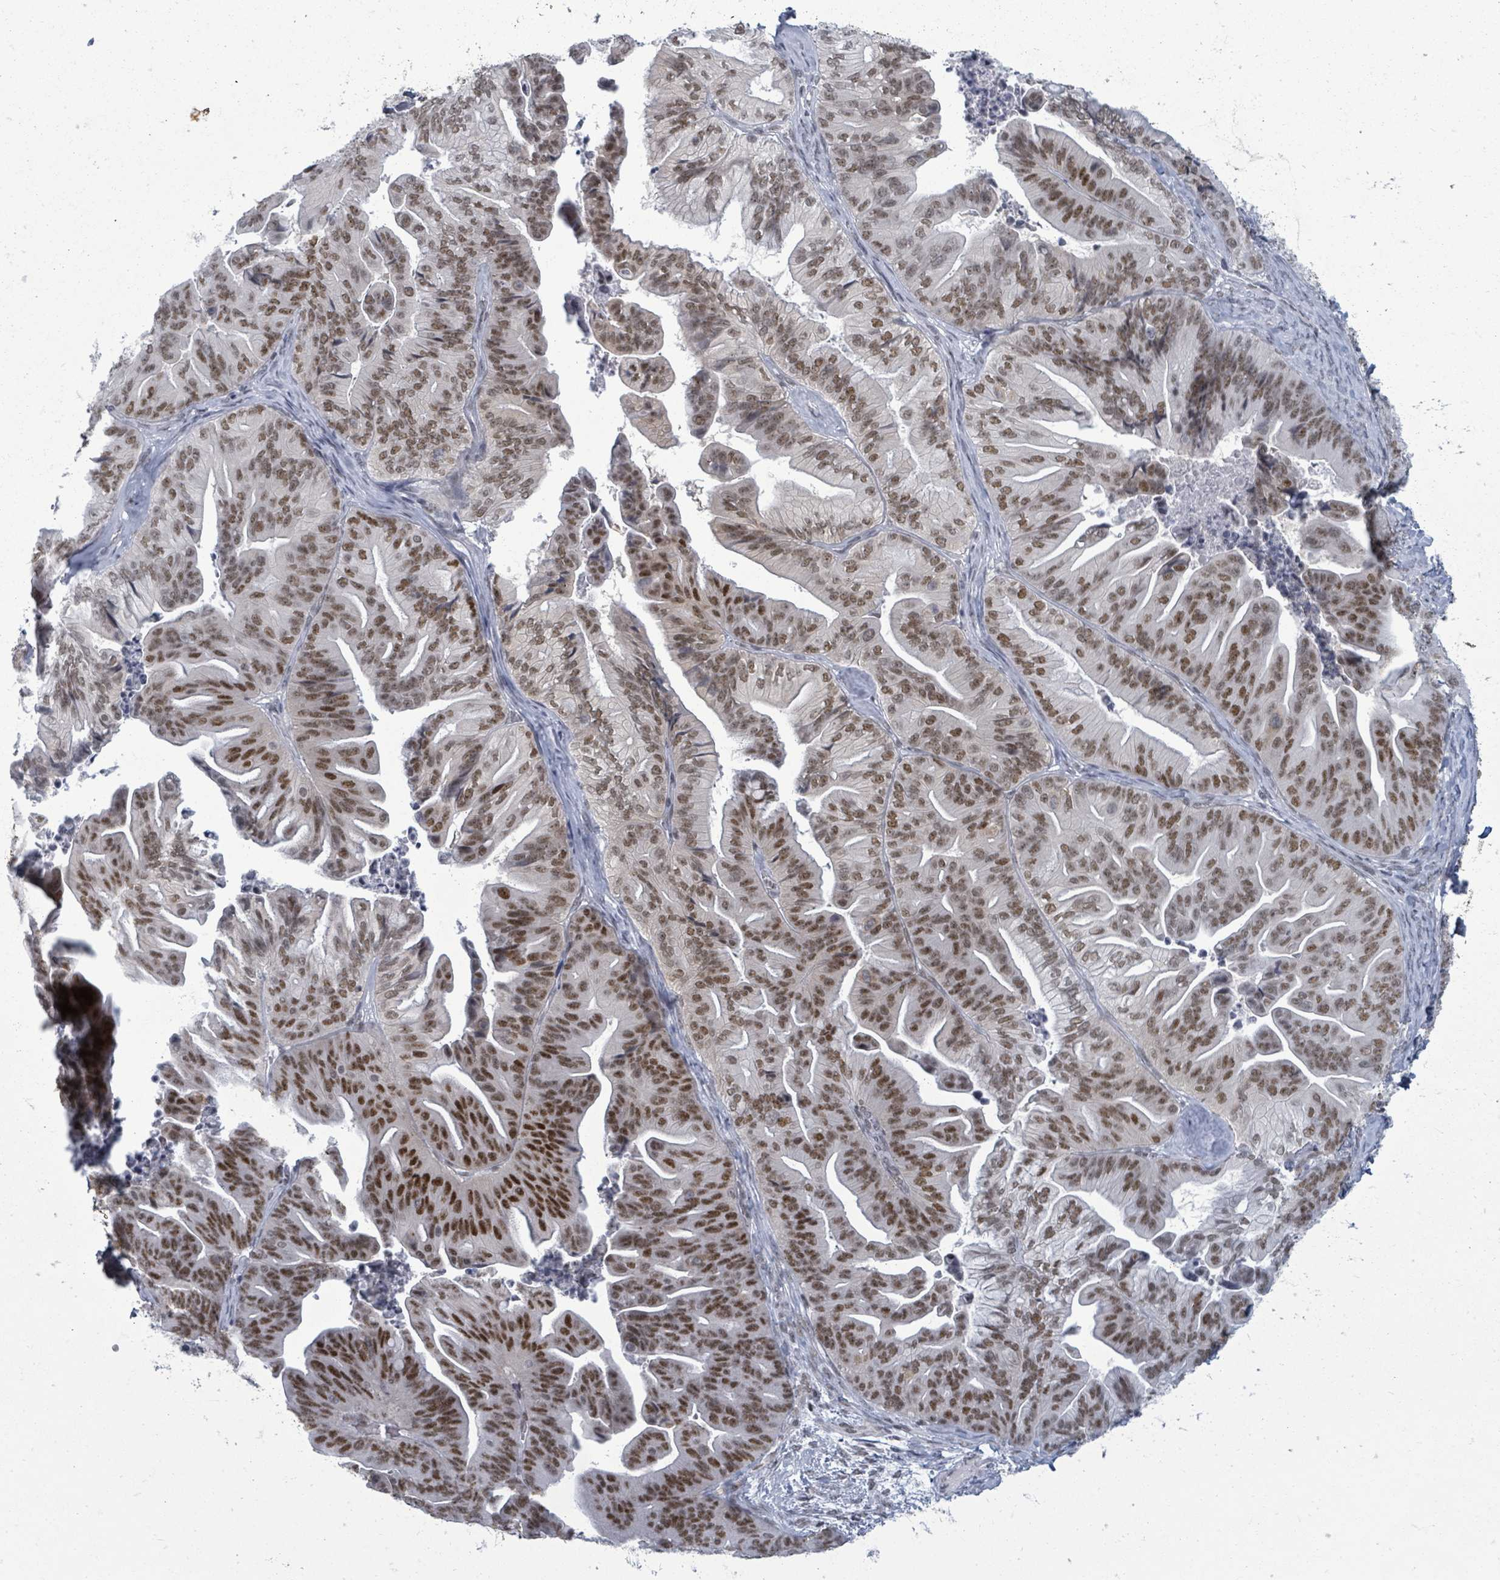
{"staining": {"intensity": "moderate", "quantity": ">75%", "location": "nuclear"}, "tissue": "ovarian cancer", "cell_type": "Tumor cells", "image_type": "cancer", "snomed": [{"axis": "morphology", "description": "Cystadenocarcinoma, mucinous, NOS"}, {"axis": "topography", "description": "Ovary"}], "caption": "An image of human ovarian cancer (mucinous cystadenocarcinoma) stained for a protein displays moderate nuclear brown staining in tumor cells.", "gene": "ERCC5", "patient": {"sex": "female", "age": 67}}